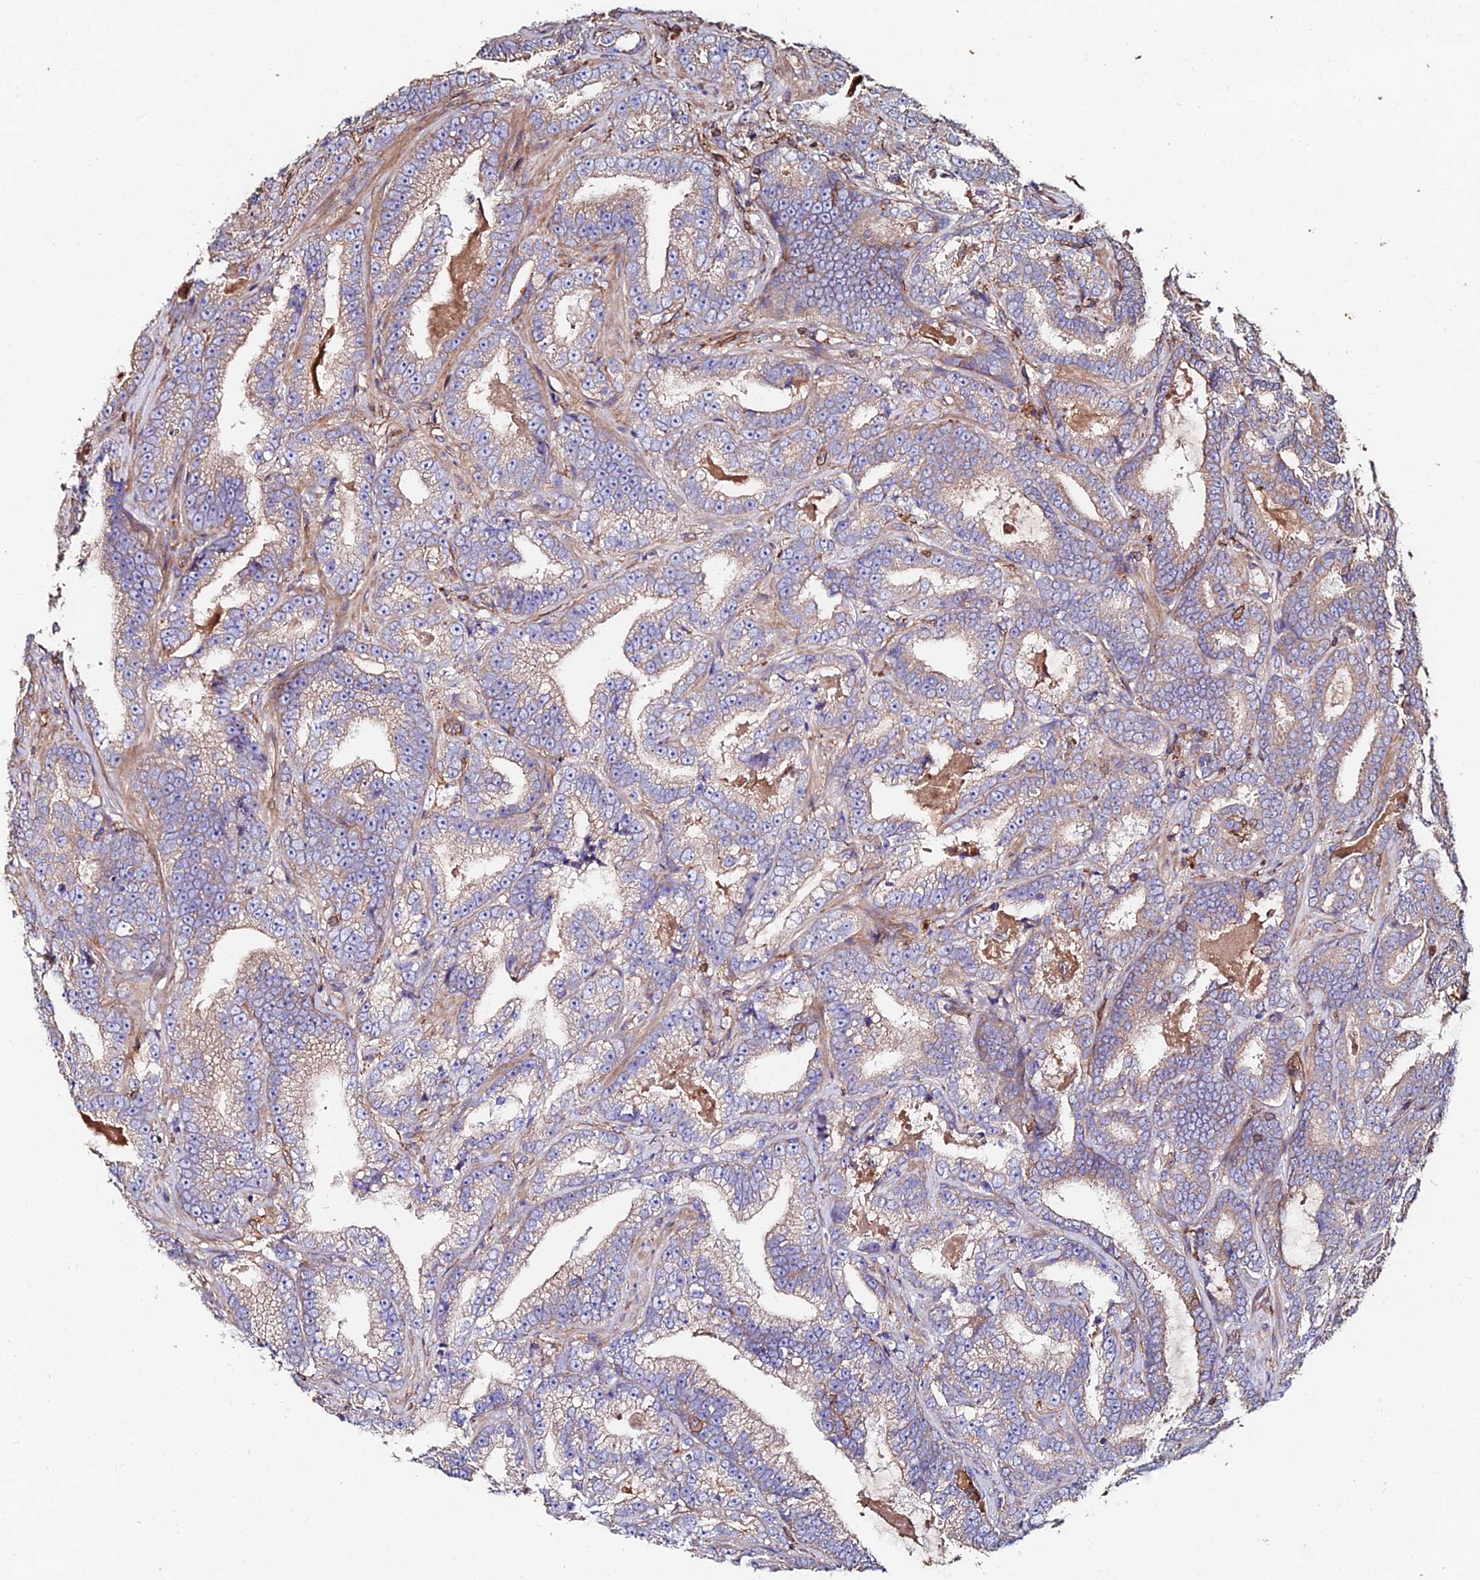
{"staining": {"intensity": "negative", "quantity": "none", "location": "none"}, "tissue": "prostate cancer", "cell_type": "Tumor cells", "image_type": "cancer", "snomed": [{"axis": "morphology", "description": "Adenocarcinoma, High grade"}, {"axis": "topography", "description": "Prostate and seminal vesicle, NOS"}], "caption": "An image of adenocarcinoma (high-grade) (prostate) stained for a protein displays no brown staining in tumor cells.", "gene": "EXT1", "patient": {"sex": "male", "age": 67}}